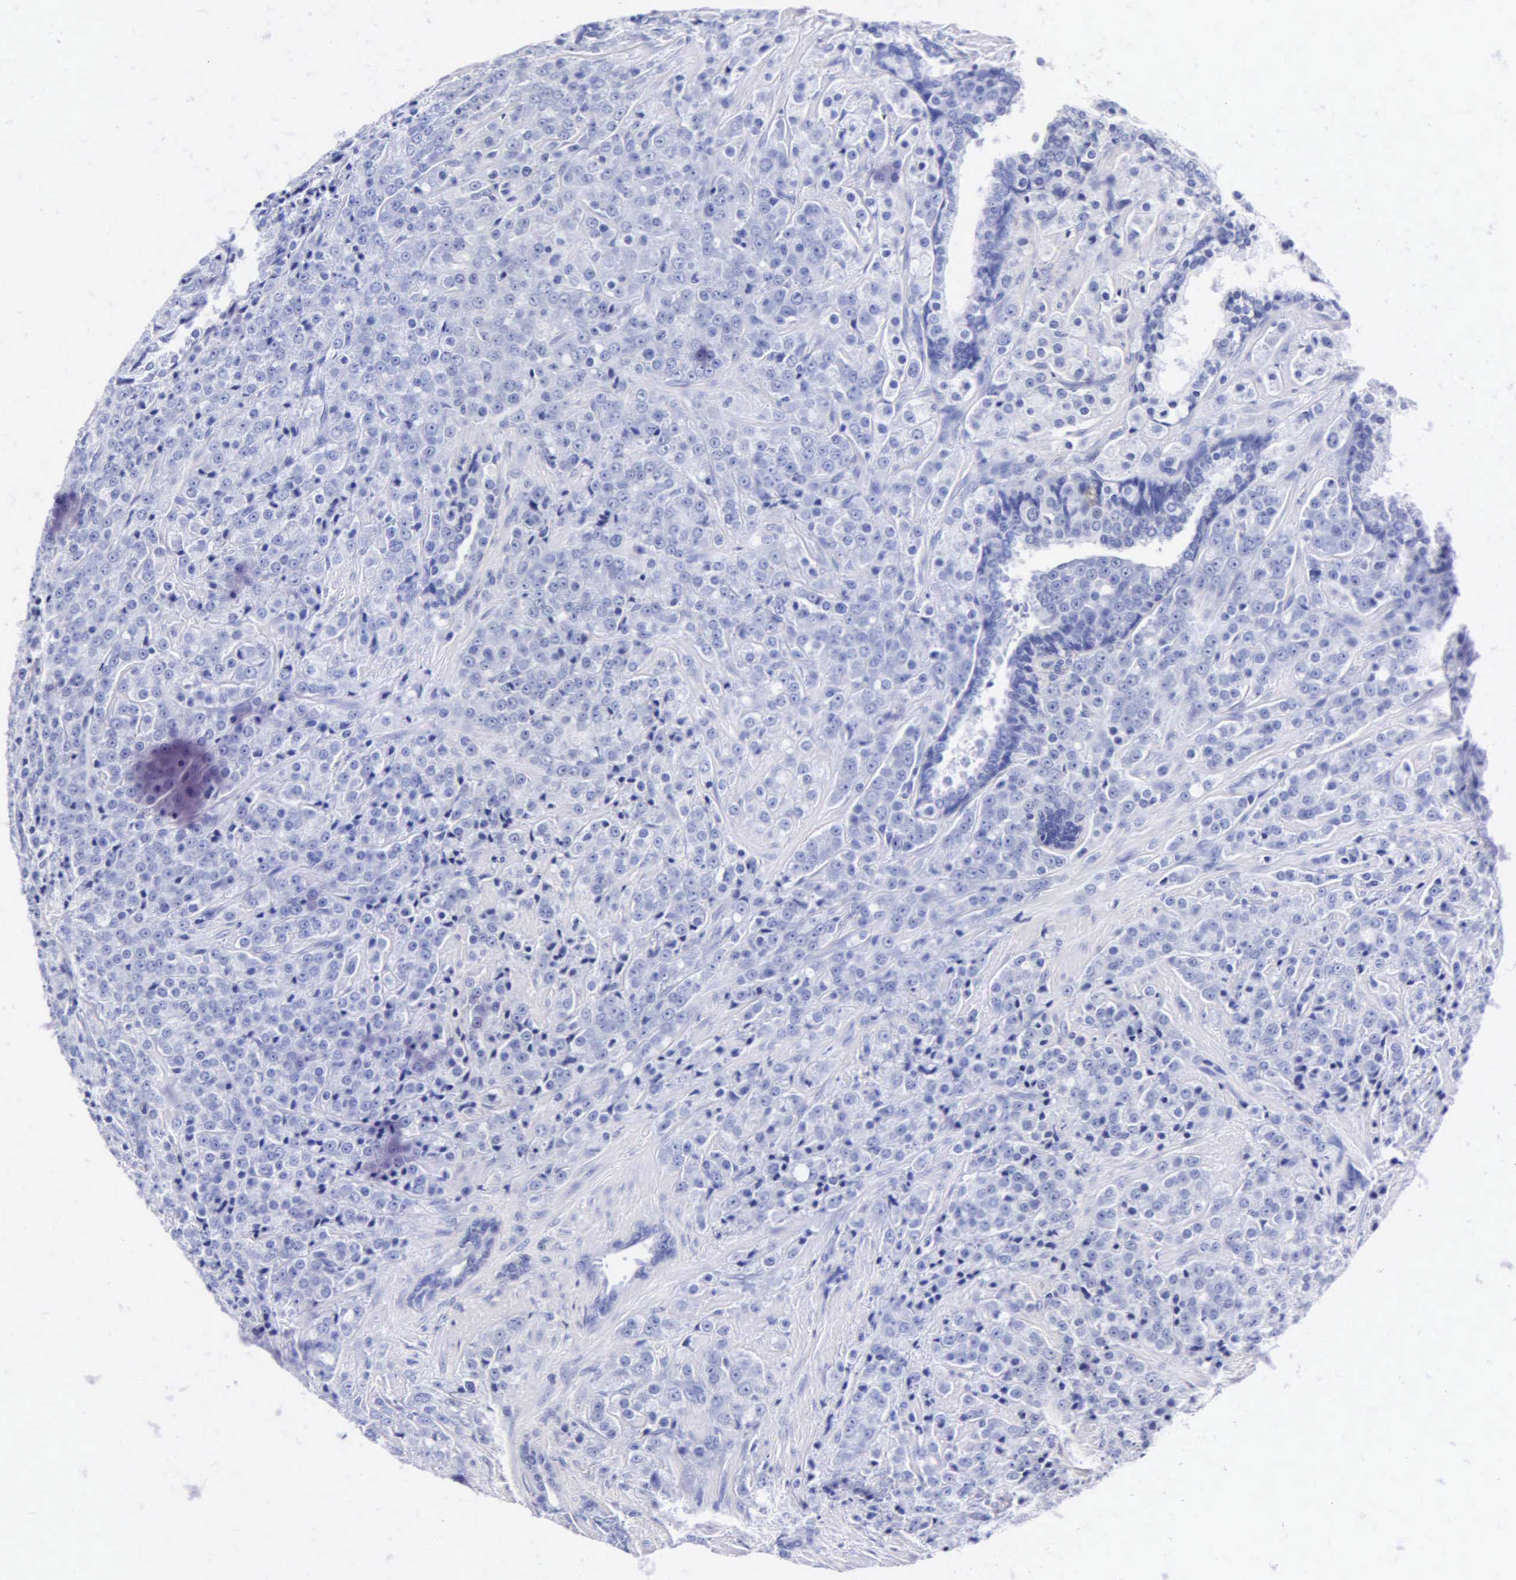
{"staining": {"intensity": "negative", "quantity": "none", "location": "none"}, "tissue": "prostate cancer", "cell_type": "Tumor cells", "image_type": "cancer", "snomed": [{"axis": "morphology", "description": "Adenocarcinoma, Medium grade"}, {"axis": "topography", "description": "Prostate"}], "caption": "Immunohistochemistry histopathology image of human prostate cancer stained for a protein (brown), which shows no staining in tumor cells.", "gene": "MB", "patient": {"sex": "male", "age": 70}}